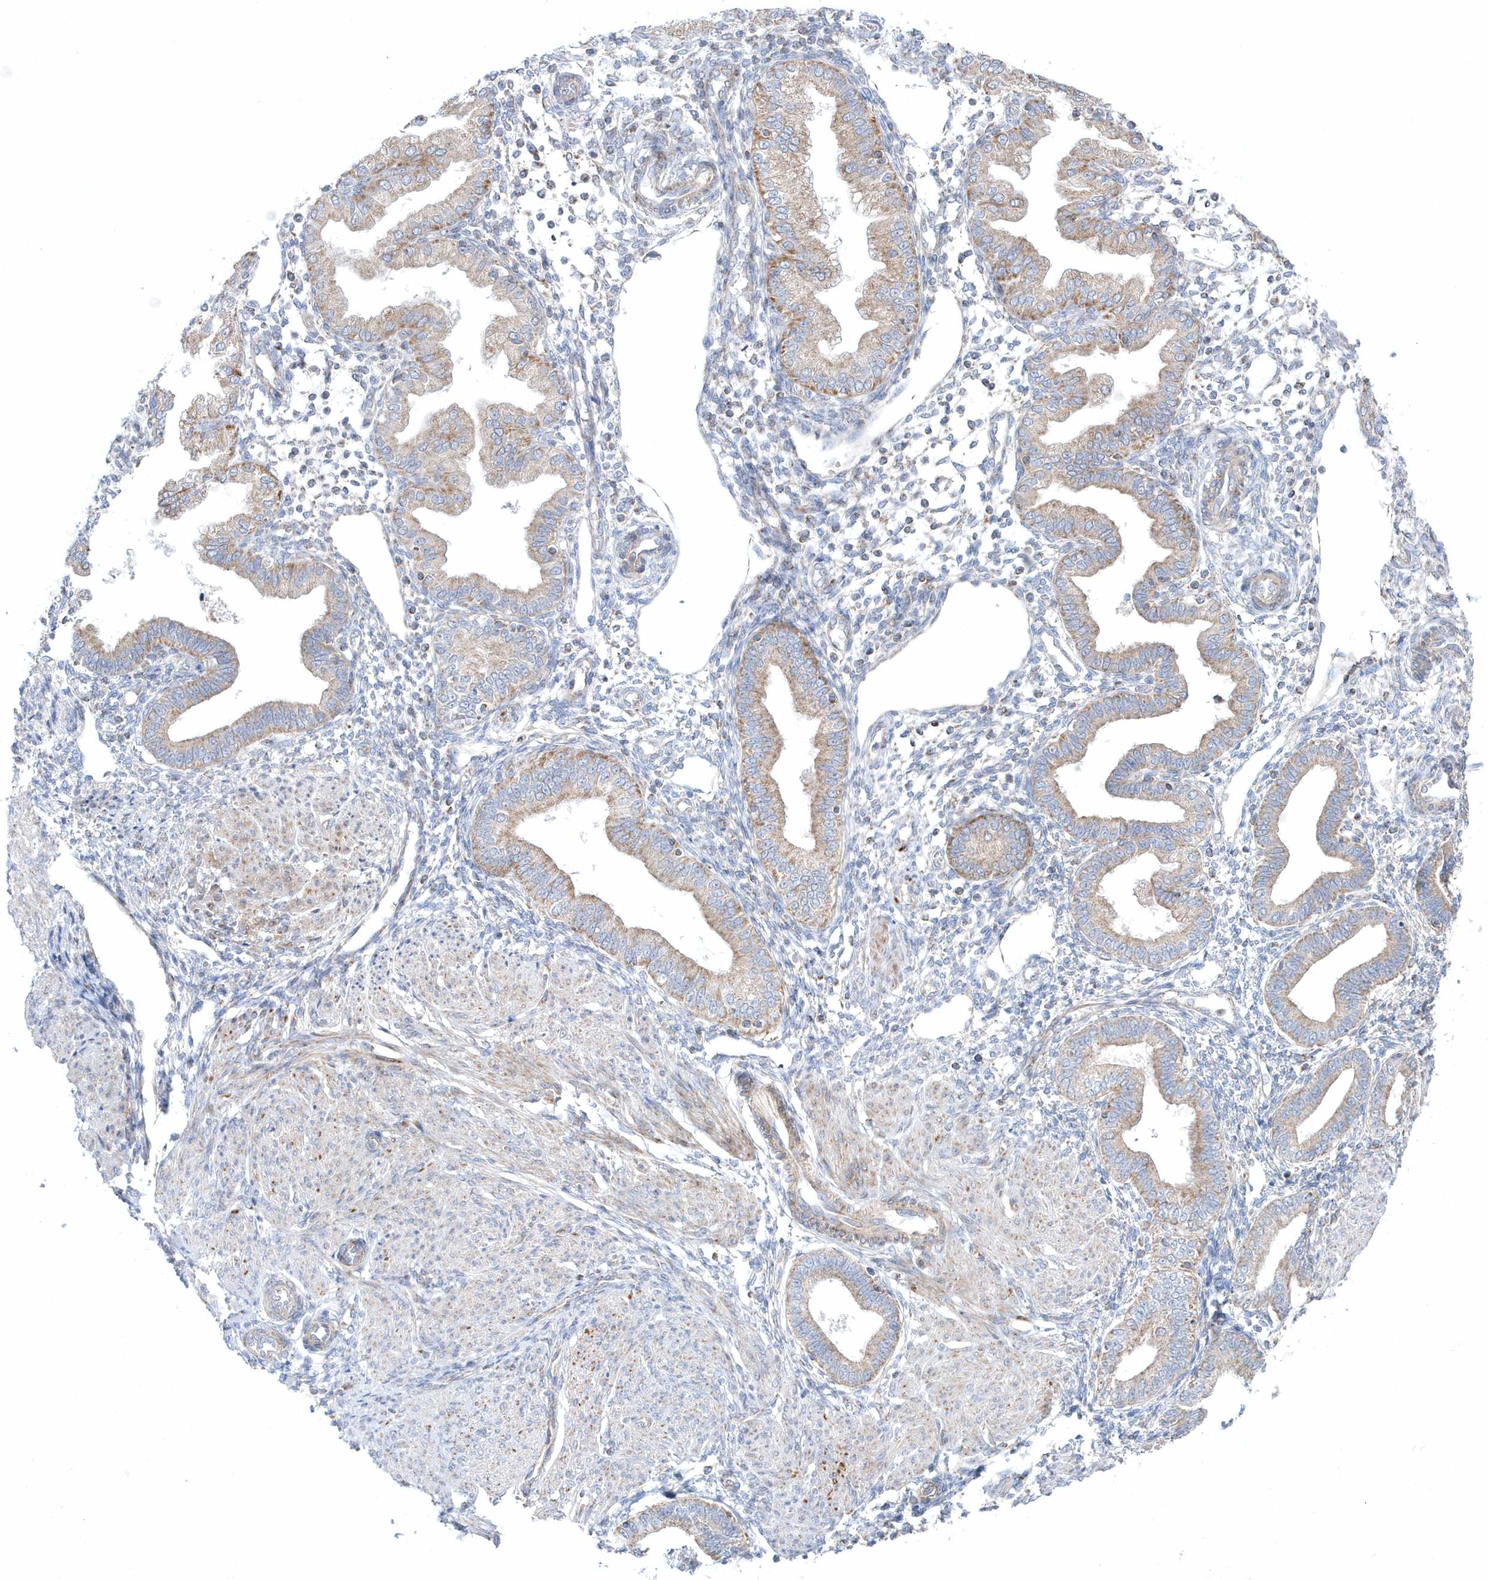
{"staining": {"intensity": "moderate", "quantity": "<25%", "location": "cytoplasmic/membranous"}, "tissue": "endometrium", "cell_type": "Cells in endometrial stroma", "image_type": "normal", "snomed": [{"axis": "morphology", "description": "Normal tissue, NOS"}, {"axis": "topography", "description": "Endometrium"}], "caption": "Human endometrium stained for a protein (brown) displays moderate cytoplasmic/membranous positive expression in about <25% of cells in endometrial stroma.", "gene": "OPA1", "patient": {"sex": "female", "age": 53}}